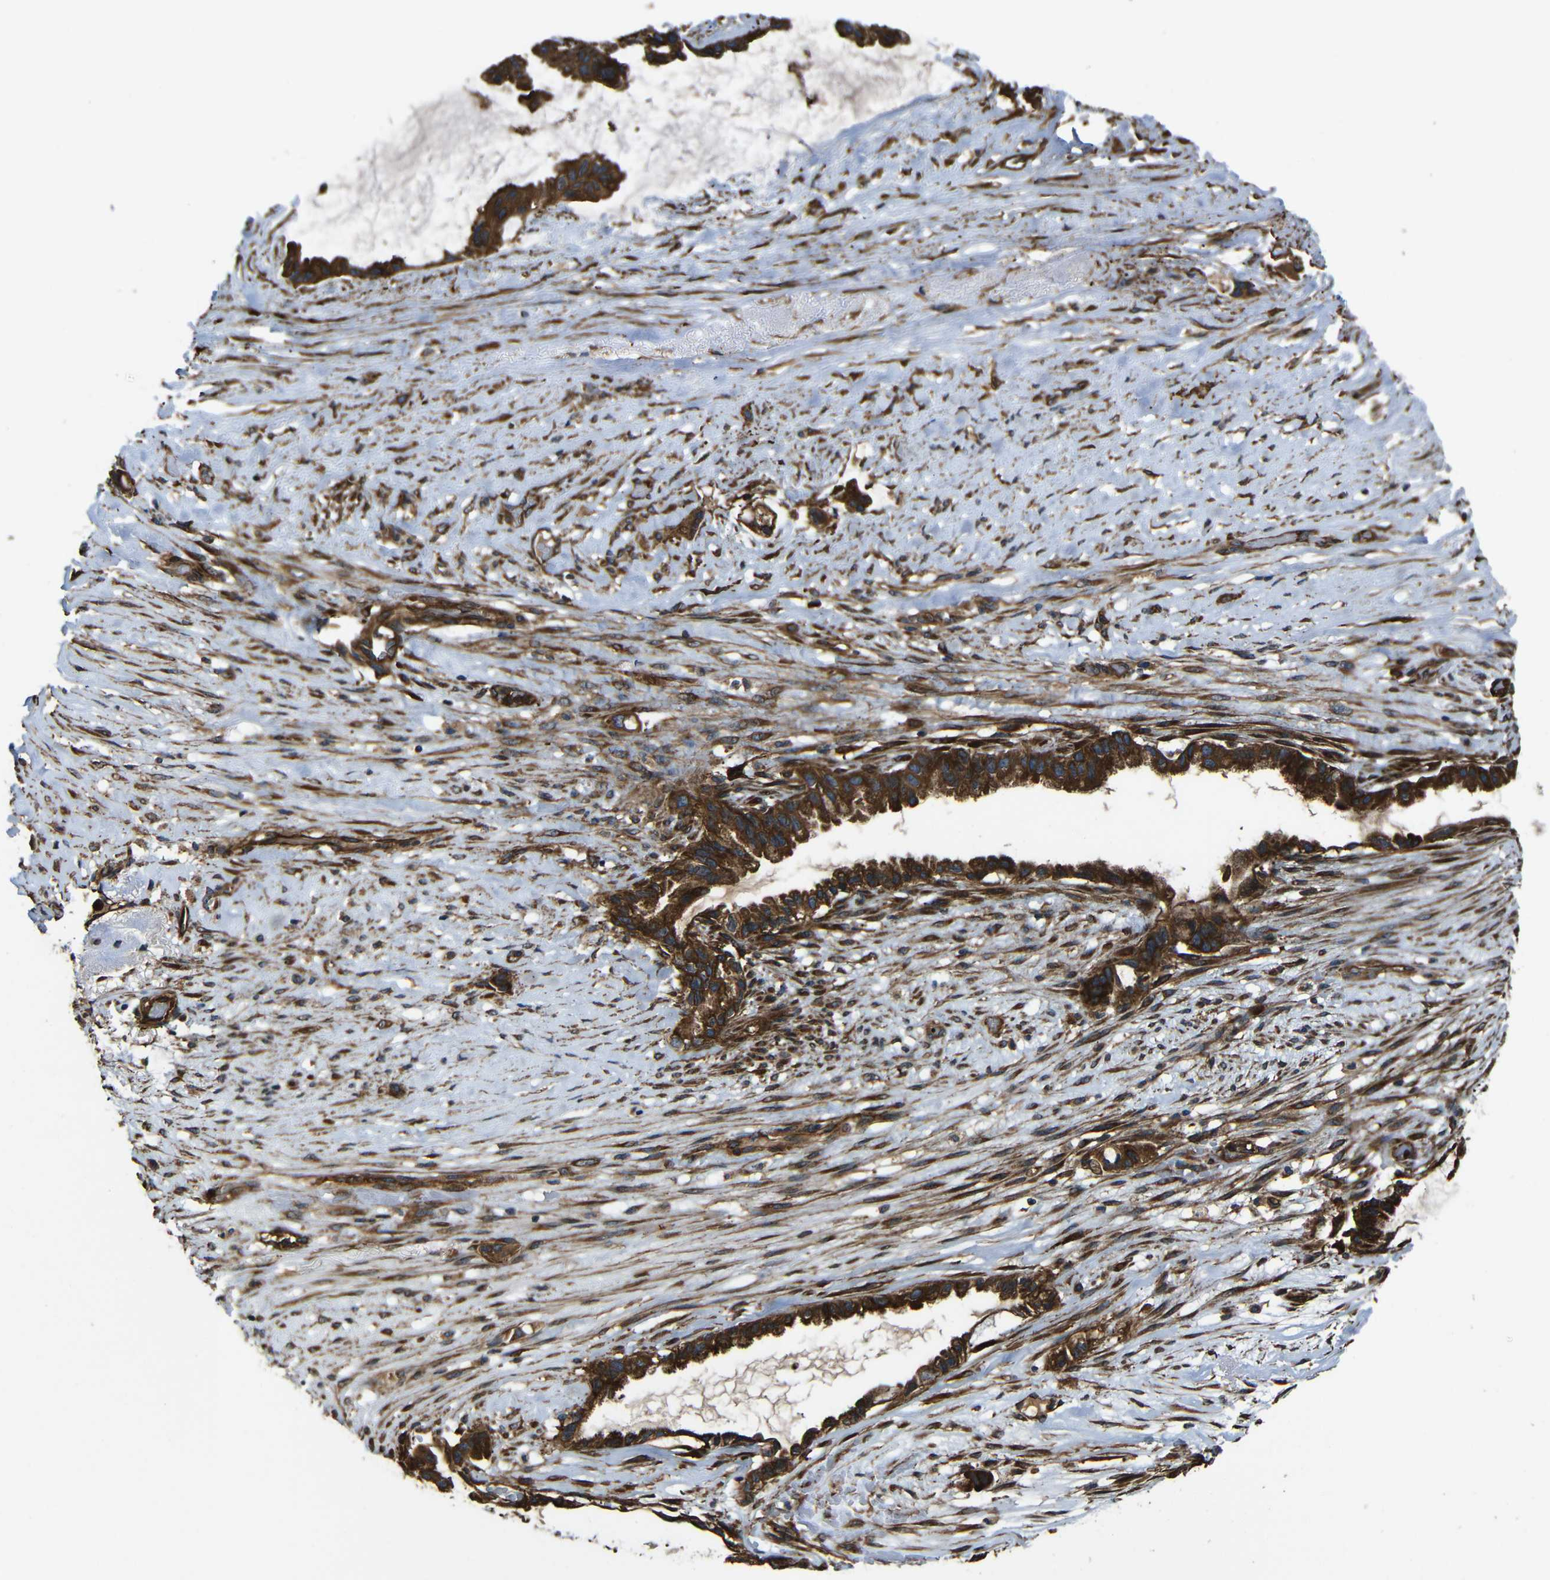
{"staining": {"intensity": "strong", "quantity": ">75%", "location": "cytoplasmic/membranous"}, "tissue": "liver cancer", "cell_type": "Tumor cells", "image_type": "cancer", "snomed": [{"axis": "morphology", "description": "Cholangiocarcinoma"}, {"axis": "topography", "description": "Liver"}], "caption": "Protein positivity by immunohistochemistry (IHC) shows strong cytoplasmic/membranous positivity in about >75% of tumor cells in cholangiocarcinoma (liver).", "gene": "PTCH1", "patient": {"sex": "female", "age": 65}}